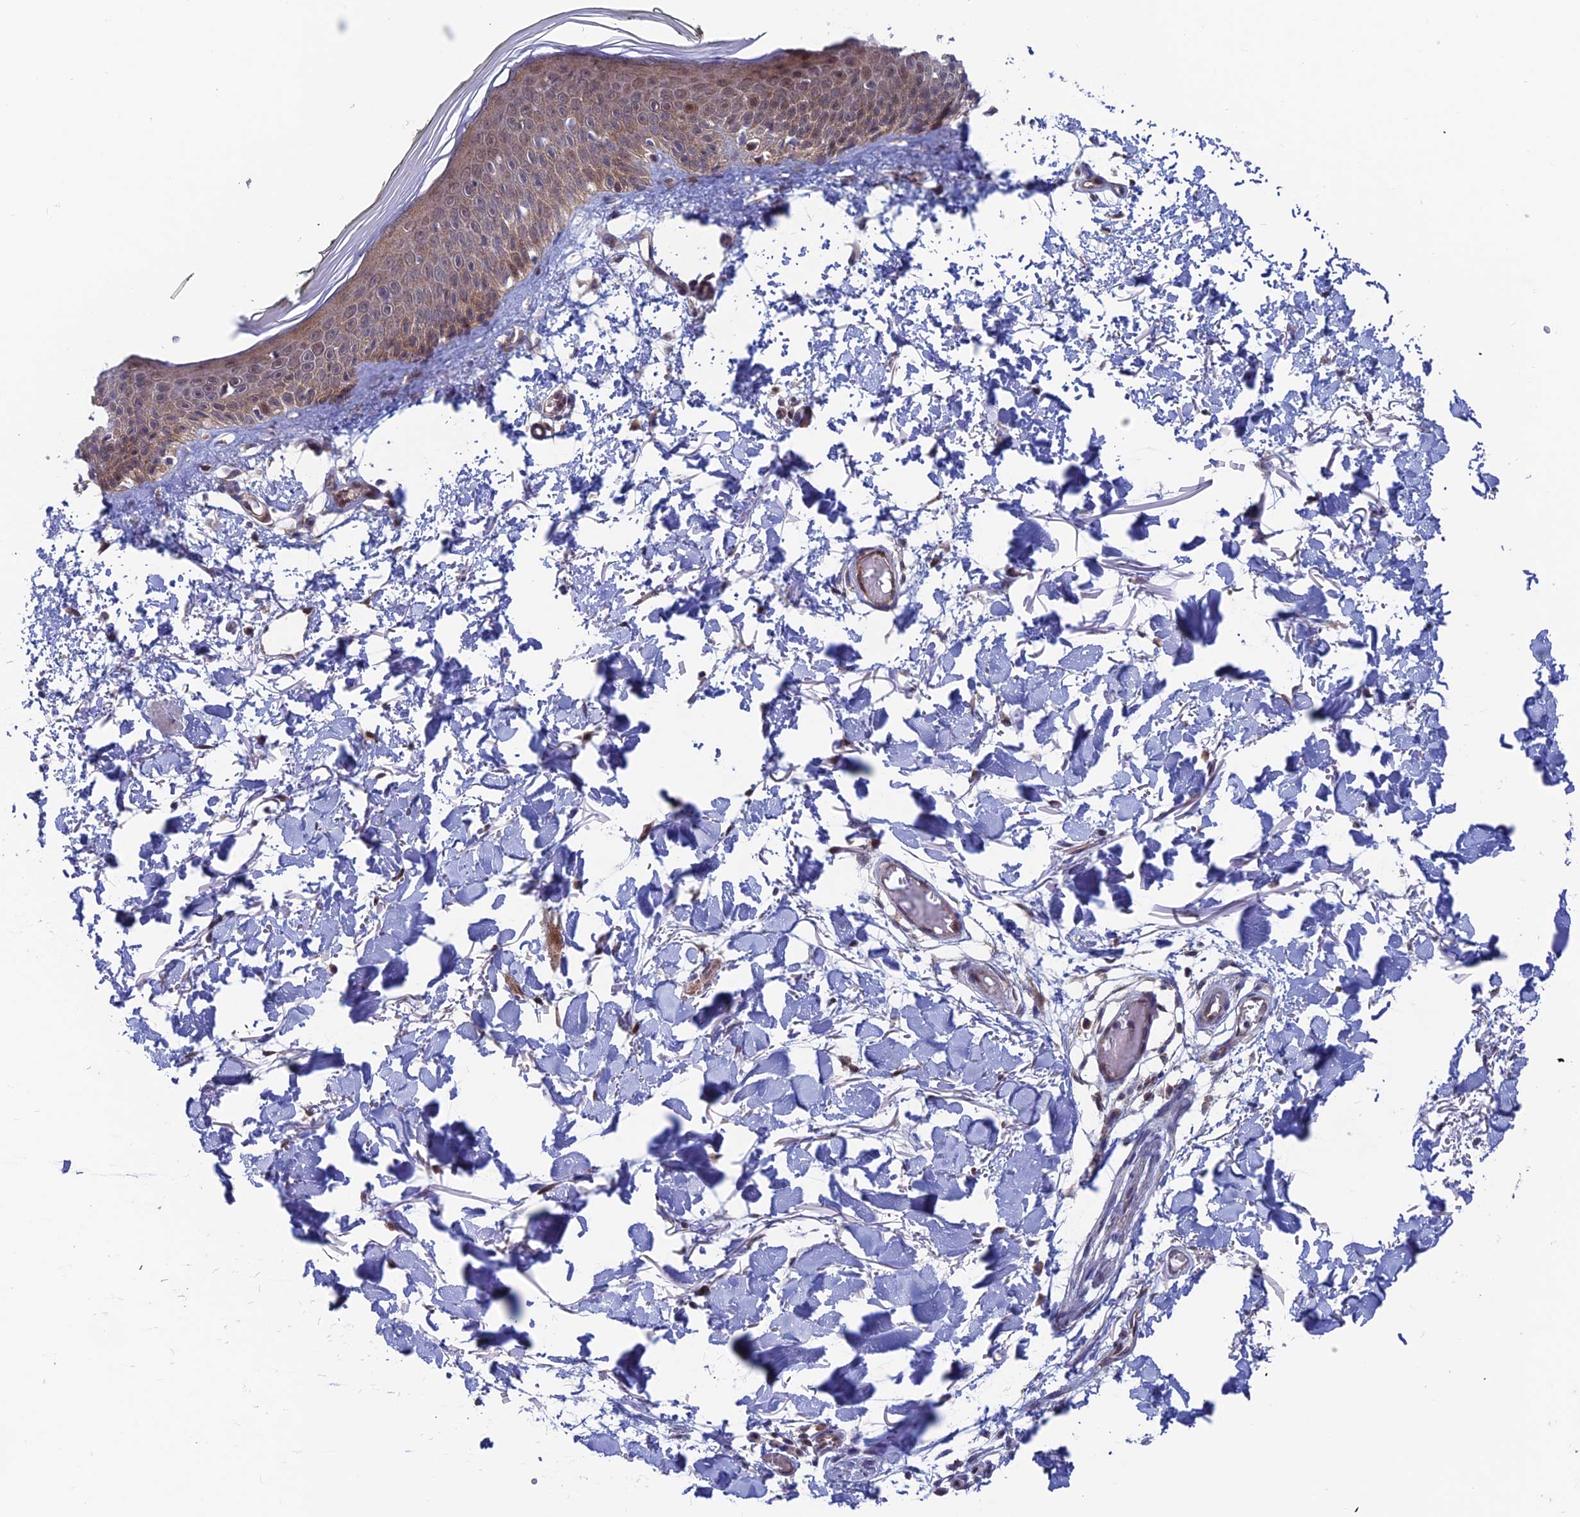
{"staining": {"intensity": "weak", "quantity": ">75%", "location": "cytoplasmic/membranous,nuclear"}, "tissue": "skin", "cell_type": "Fibroblasts", "image_type": "normal", "snomed": [{"axis": "morphology", "description": "Normal tissue, NOS"}, {"axis": "topography", "description": "Skin"}], "caption": "The micrograph displays immunohistochemical staining of unremarkable skin. There is weak cytoplasmic/membranous,nuclear expression is present in approximately >75% of fibroblasts.", "gene": "IGBP1", "patient": {"sex": "male", "age": 62}}